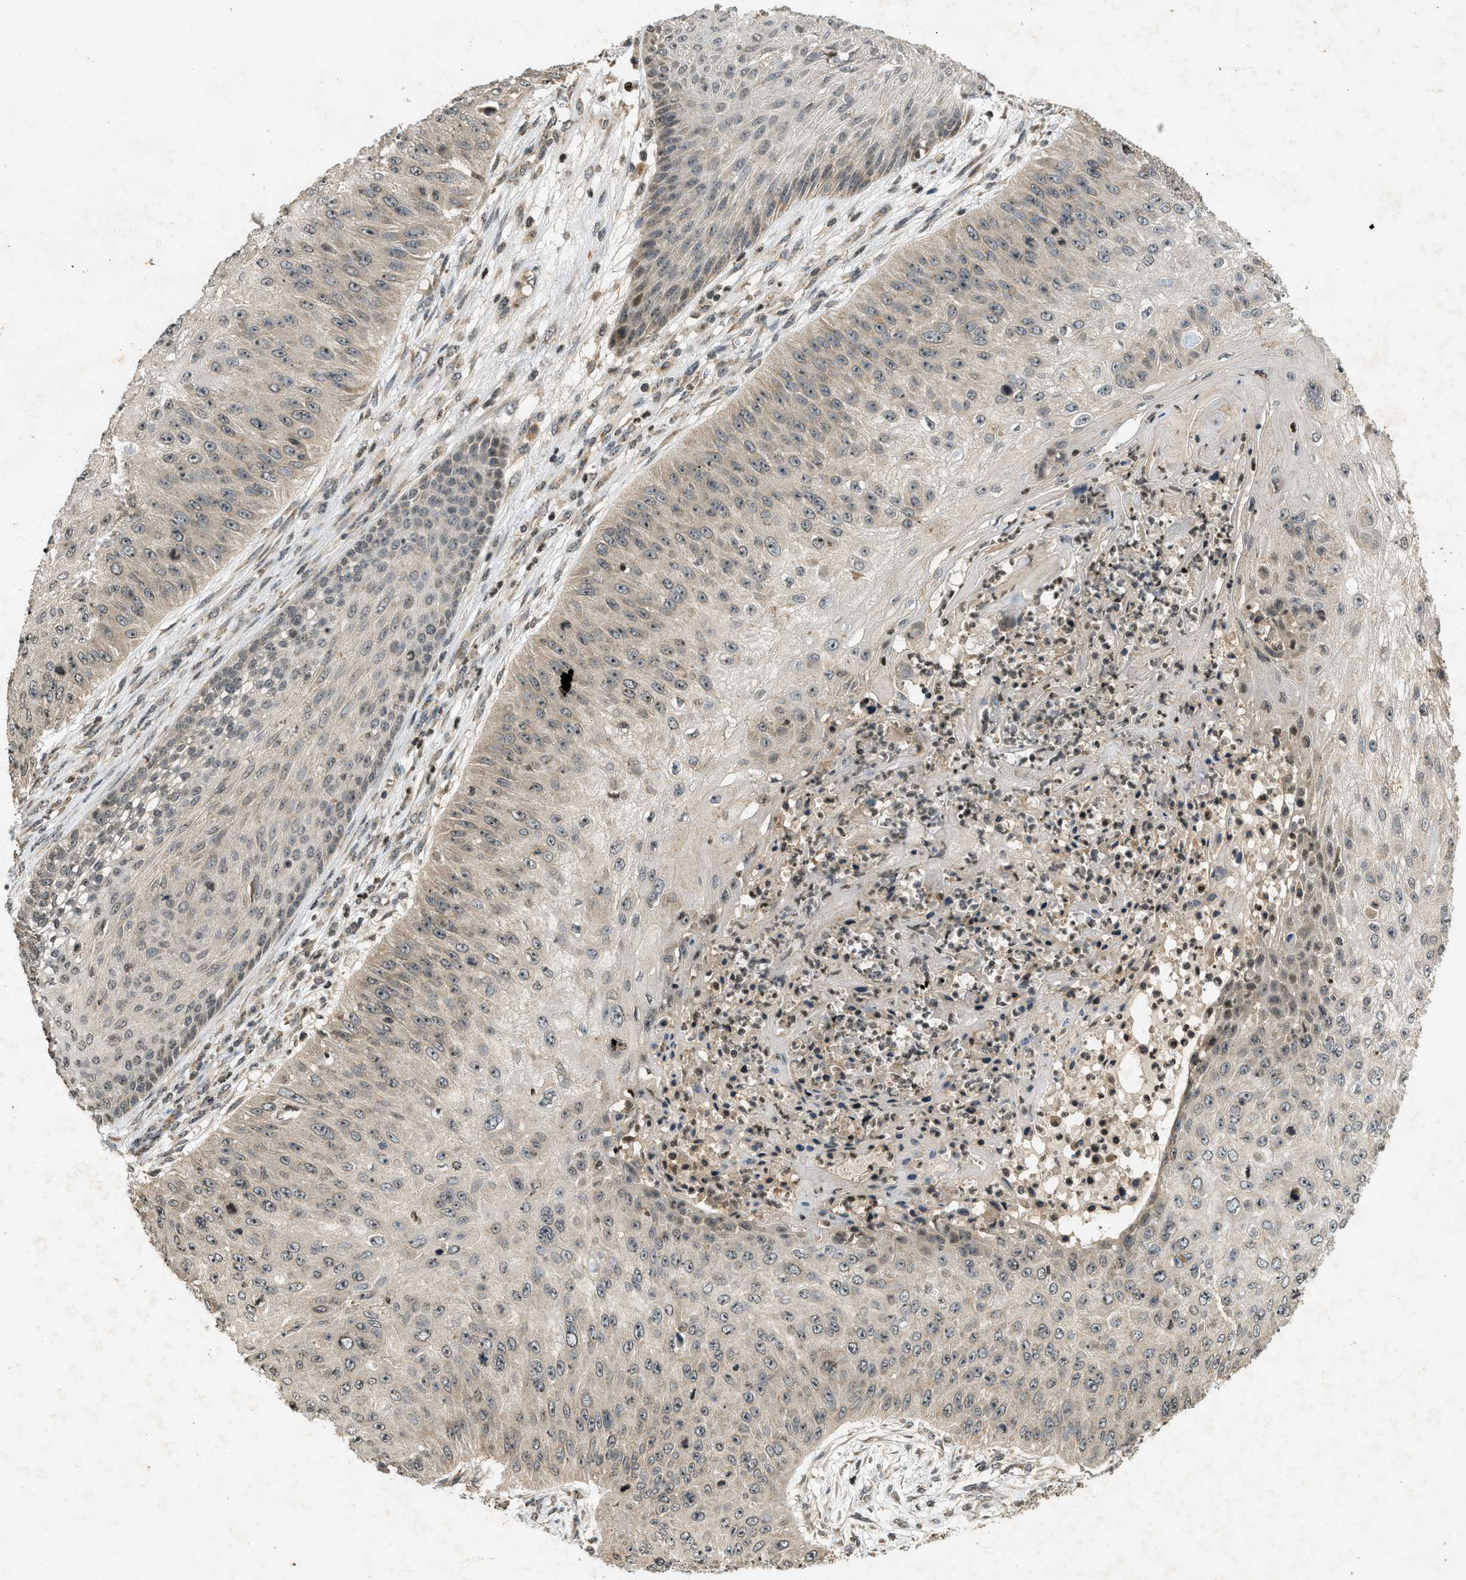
{"staining": {"intensity": "weak", "quantity": "25%-75%", "location": "cytoplasmic/membranous"}, "tissue": "skin cancer", "cell_type": "Tumor cells", "image_type": "cancer", "snomed": [{"axis": "morphology", "description": "Squamous cell carcinoma, NOS"}, {"axis": "topography", "description": "Skin"}], "caption": "An image showing weak cytoplasmic/membranous staining in approximately 25%-75% of tumor cells in skin squamous cell carcinoma, as visualized by brown immunohistochemical staining.", "gene": "SIAH1", "patient": {"sex": "female", "age": 80}}